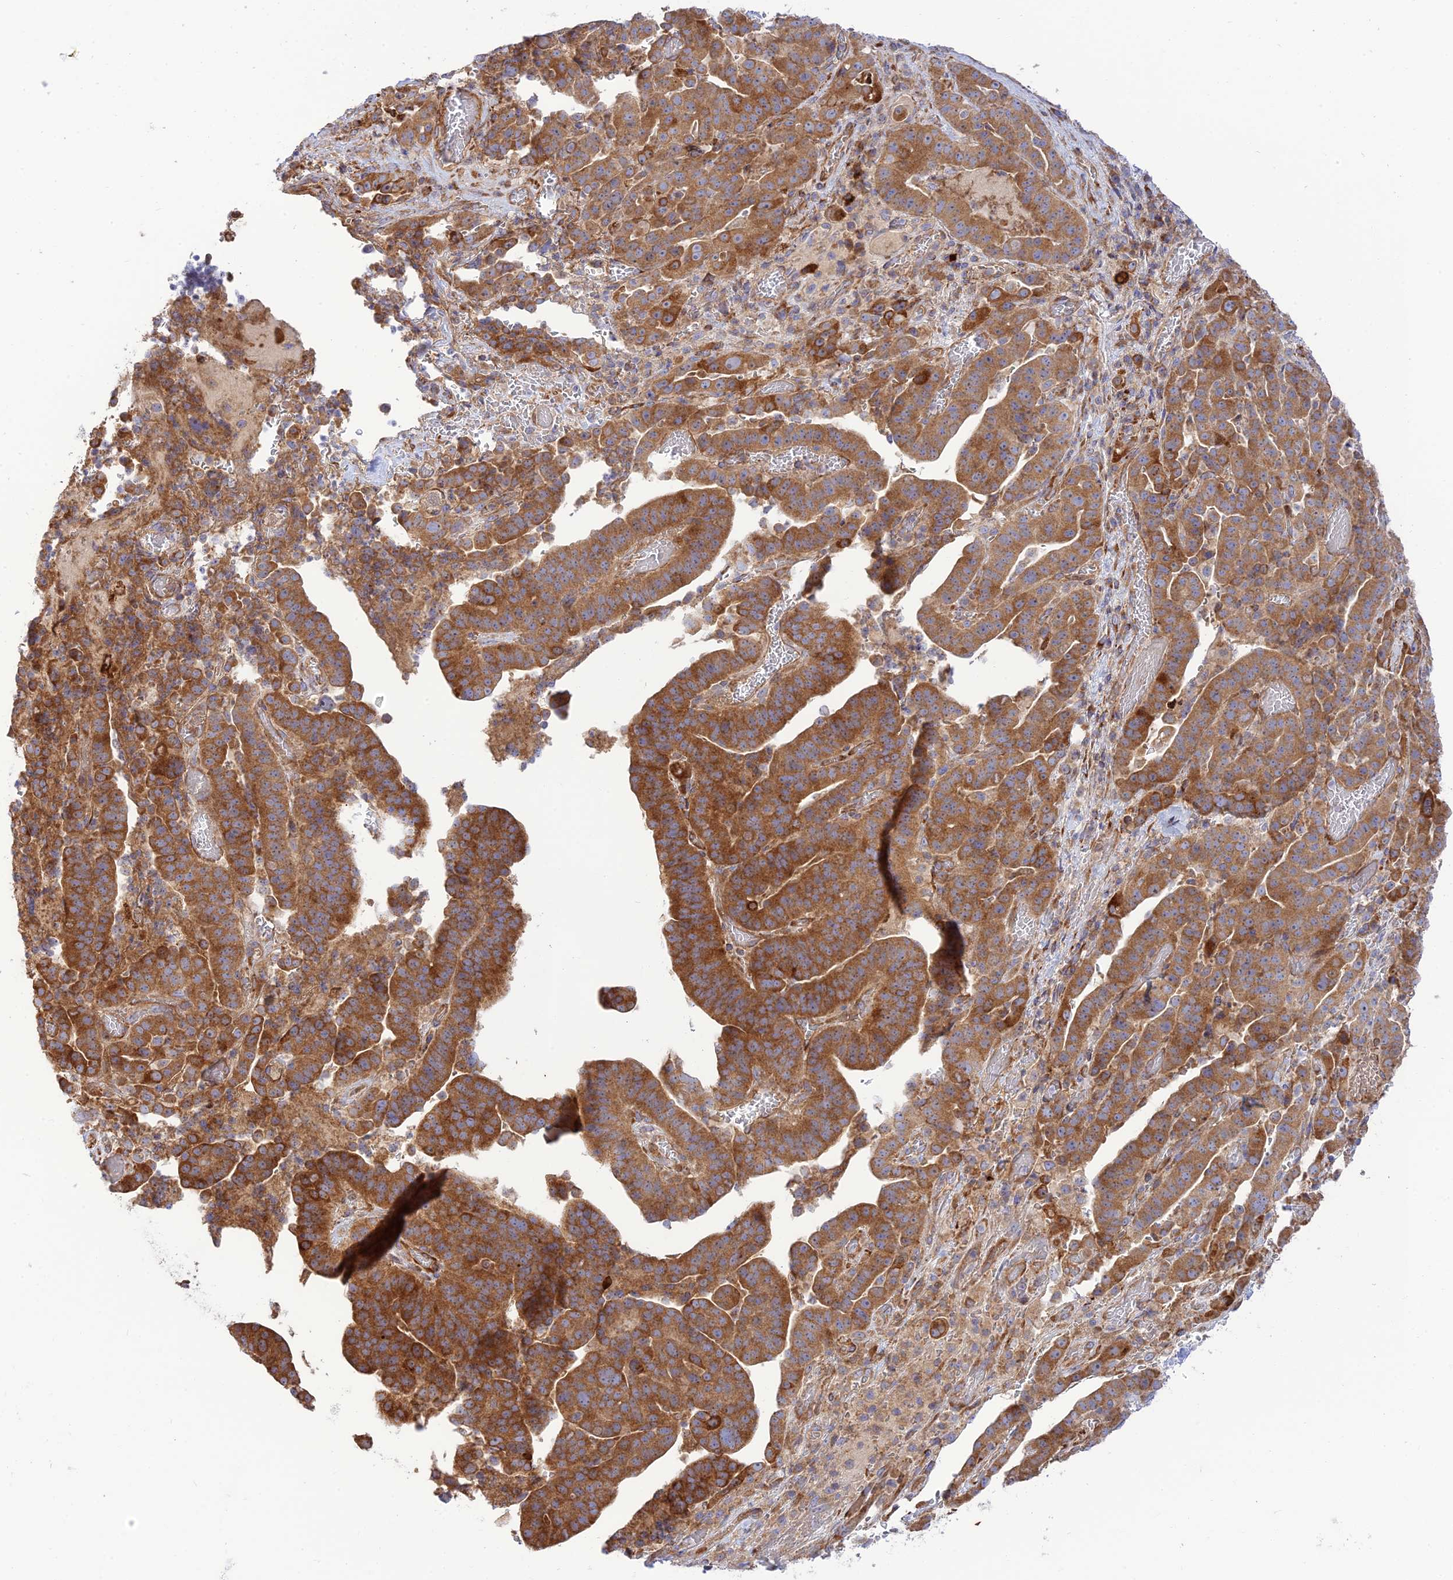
{"staining": {"intensity": "moderate", "quantity": ">75%", "location": "cytoplasmic/membranous"}, "tissue": "stomach cancer", "cell_type": "Tumor cells", "image_type": "cancer", "snomed": [{"axis": "morphology", "description": "Adenocarcinoma, NOS"}, {"axis": "topography", "description": "Stomach"}], "caption": "Immunohistochemistry (IHC) (DAB) staining of stomach cancer (adenocarcinoma) exhibits moderate cytoplasmic/membranous protein positivity in approximately >75% of tumor cells. (DAB IHC with brightfield microscopy, high magnification).", "gene": "PIMREG", "patient": {"sex": "male", "age": 48}}